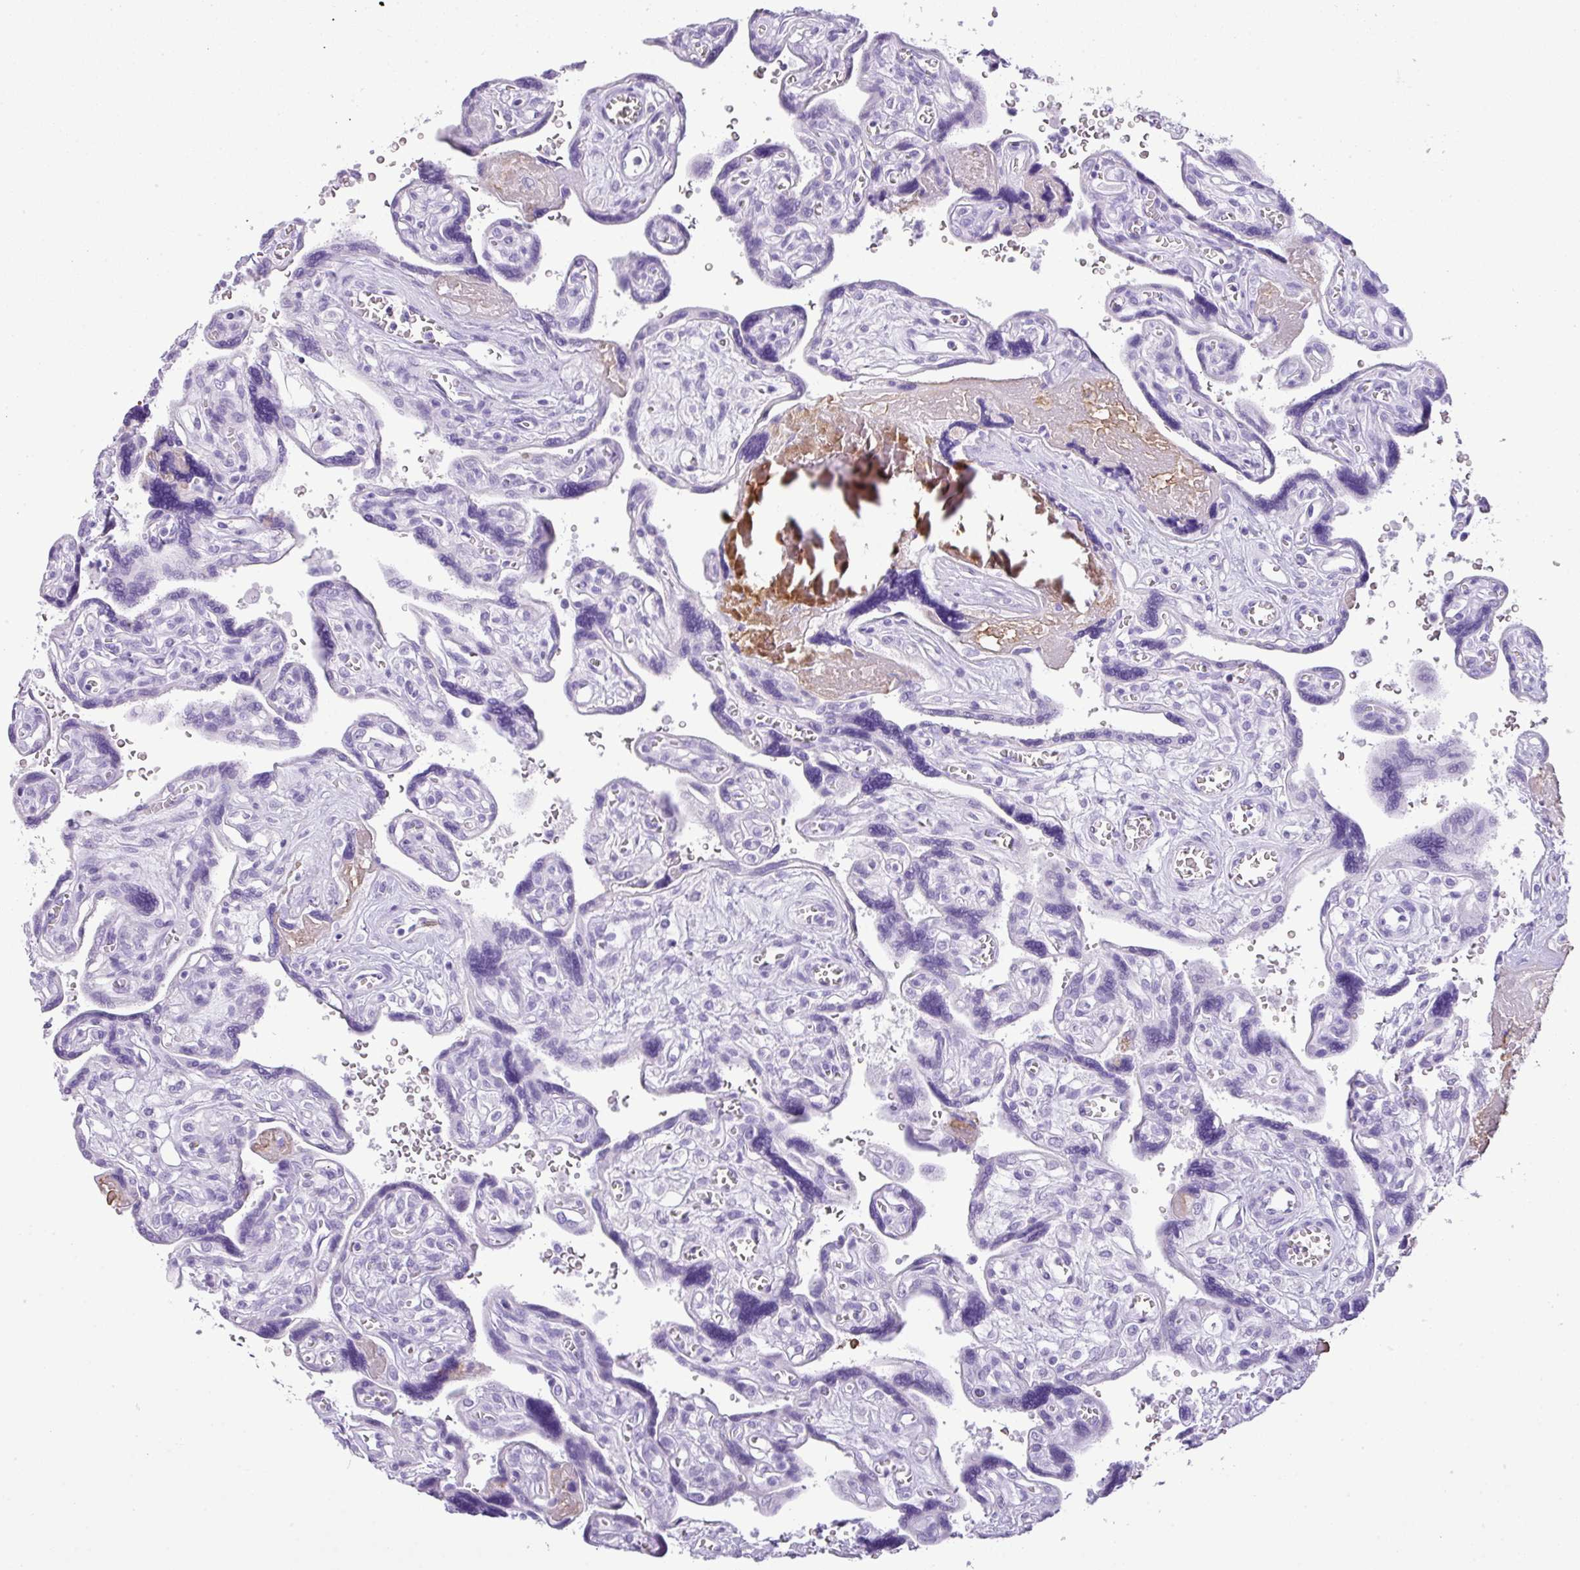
{"staining": {"intensity": "negative", "quantity": "none", "location": "none"}, "tissue": "placenta", "cell_type": "Trophoblastic cells", "image_type": "normal", "snomed": [{"axis": "morphology", "description": "Normal tissue, NOS"}, {"axis": "topography", "description": "Placenta"}], "caption": "This is a photomicrograph of IHC staining of normal placenta, which shows no positivity in trophoblastic cells.", "gene": "TNP1", "patient": {"sex": "female", "age": 39}}